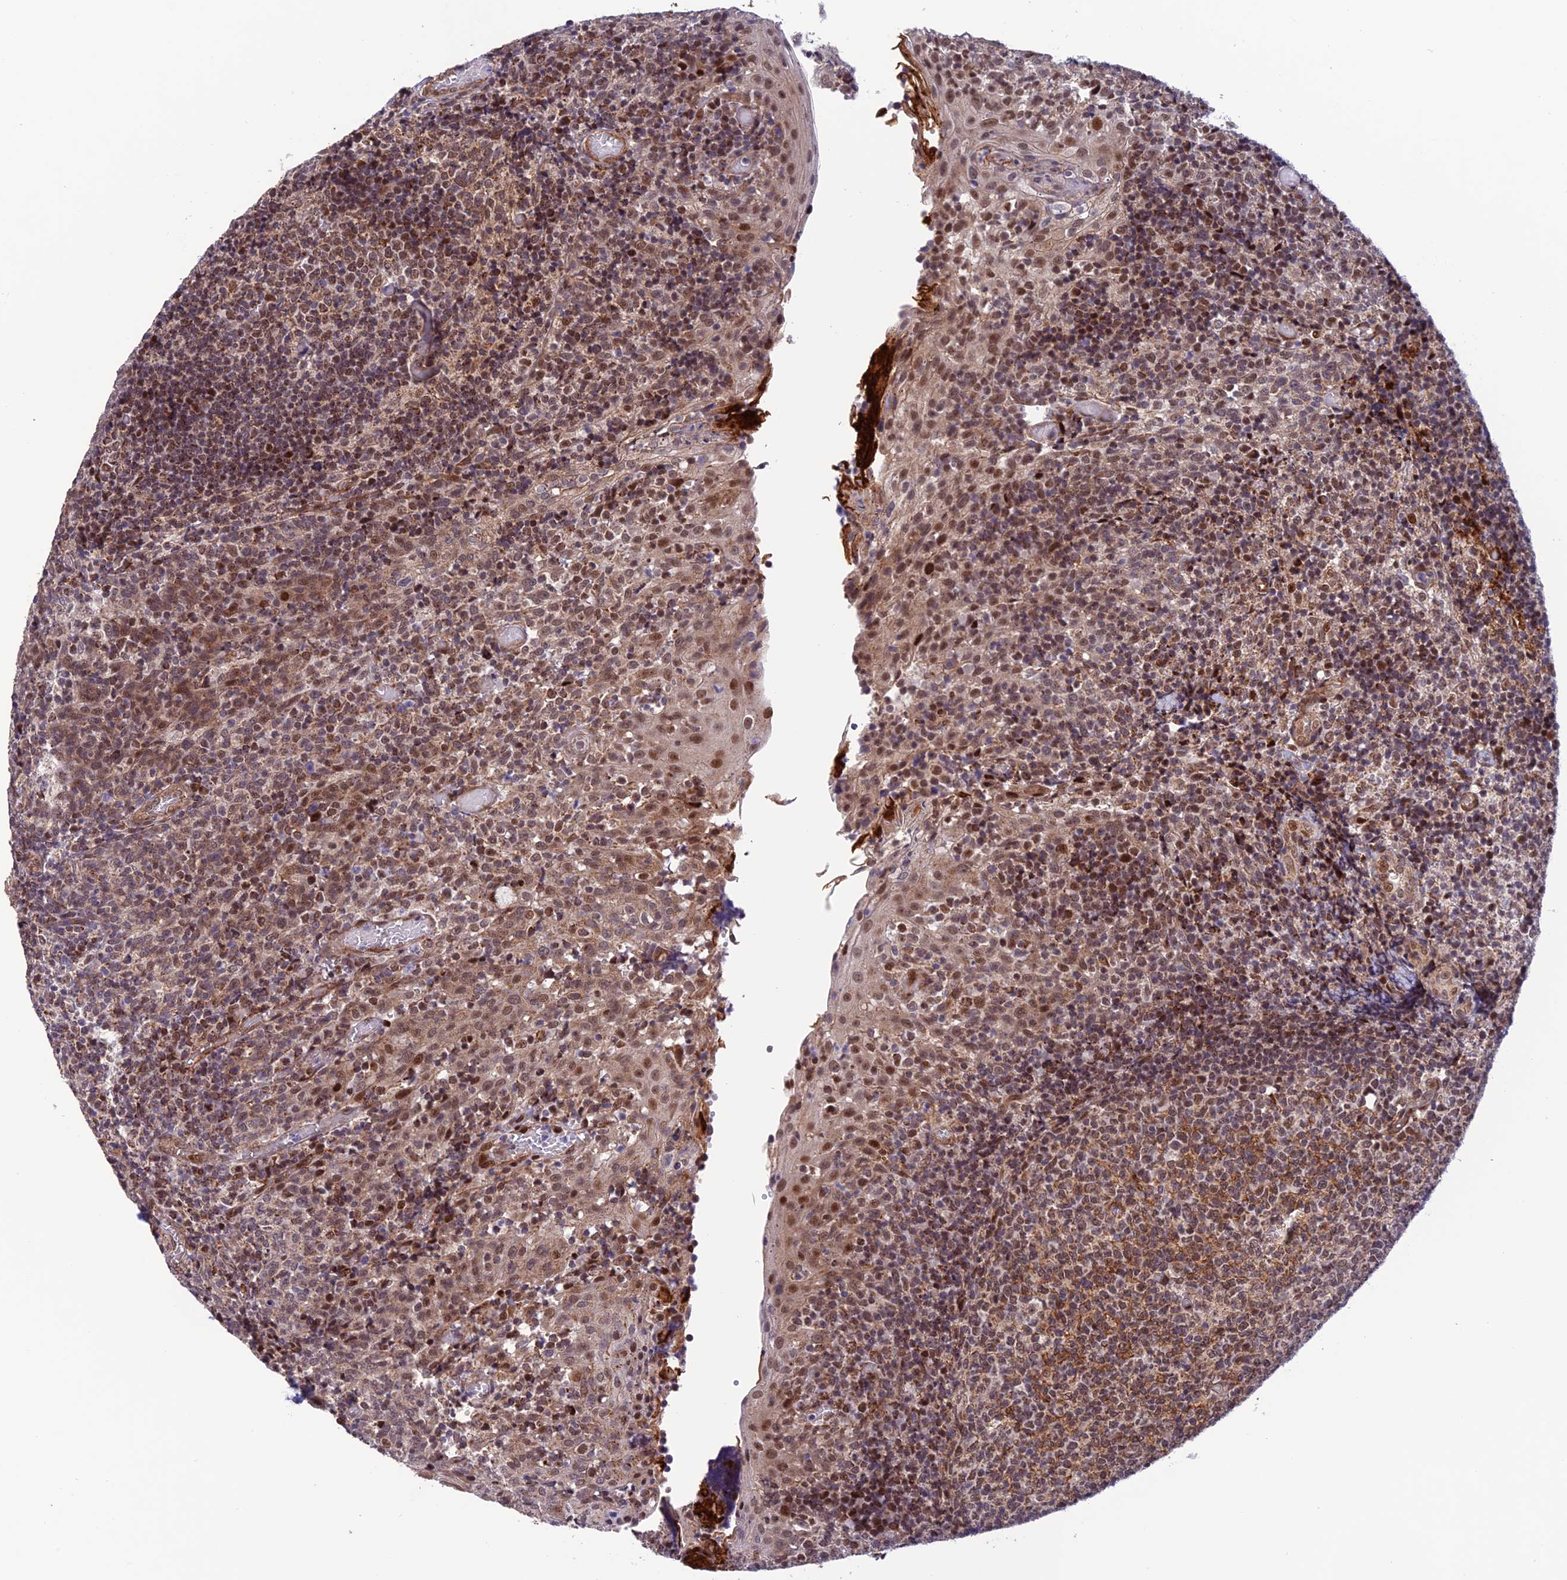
{"staining": {"intensity": "moderate", "quantity": "25%-75%", "location": "cytoplasmic/membranous,nuclear"}, "tissue": "tonsil", "cell_type": "Germinal center cells", "image_type": "normal", "snomed": [{"axis": "morphology", "description": "Normal tissue, NOS"}, {"axis": "topography", "description": "Tonsil"}], "caption": "Normal tonsil reveals moderate cytoplasmic/membranous,nuclear expression in about 25%-75% of germinal center cells, visualized by immunohistochemistry.", "gene": "WDR55", "patient": {"sex": "female", "age": 19}}